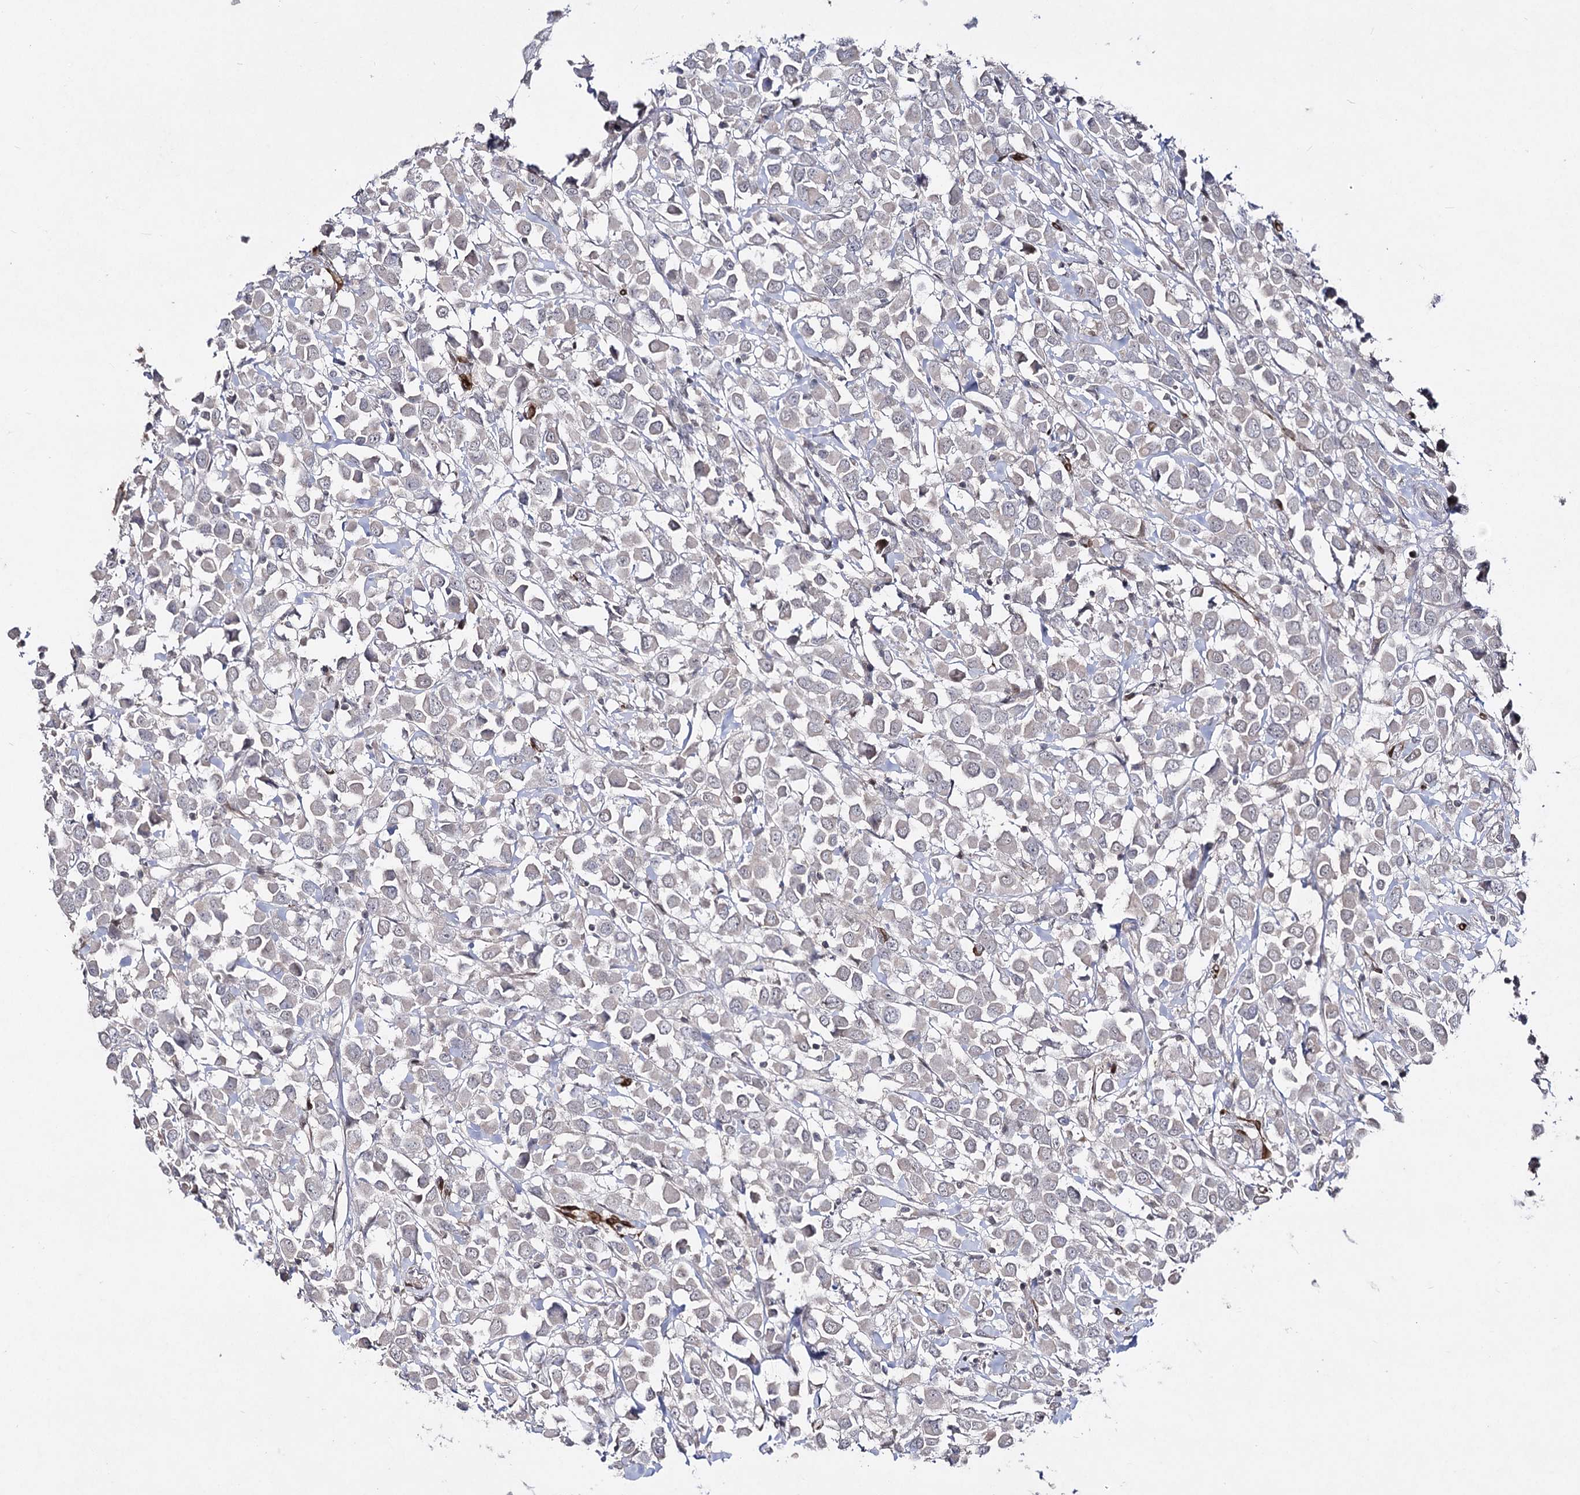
{"staining": {"intensity": "negative", "quantity": "none", "location": "none"}, "tissue": "breast cancer", "cell_type": "Tumor cells", "image_type": "cancer", "snomed": [{"axis": "morphology", "description": "Duct carcinoma"}, {"axis": "topography", "description": "Breast"}], "caption": "An image of human infiltrating ductal carcinoma (breast) is negative for staining in tumor cells. The staining is performed using DAB (3,3'-diaminobenzidine) brown chromogen with nuclei counter-stained in using hematoxylin.", "gene": "HSD11B2", "patient": {"sex": "female", "age": 61}}